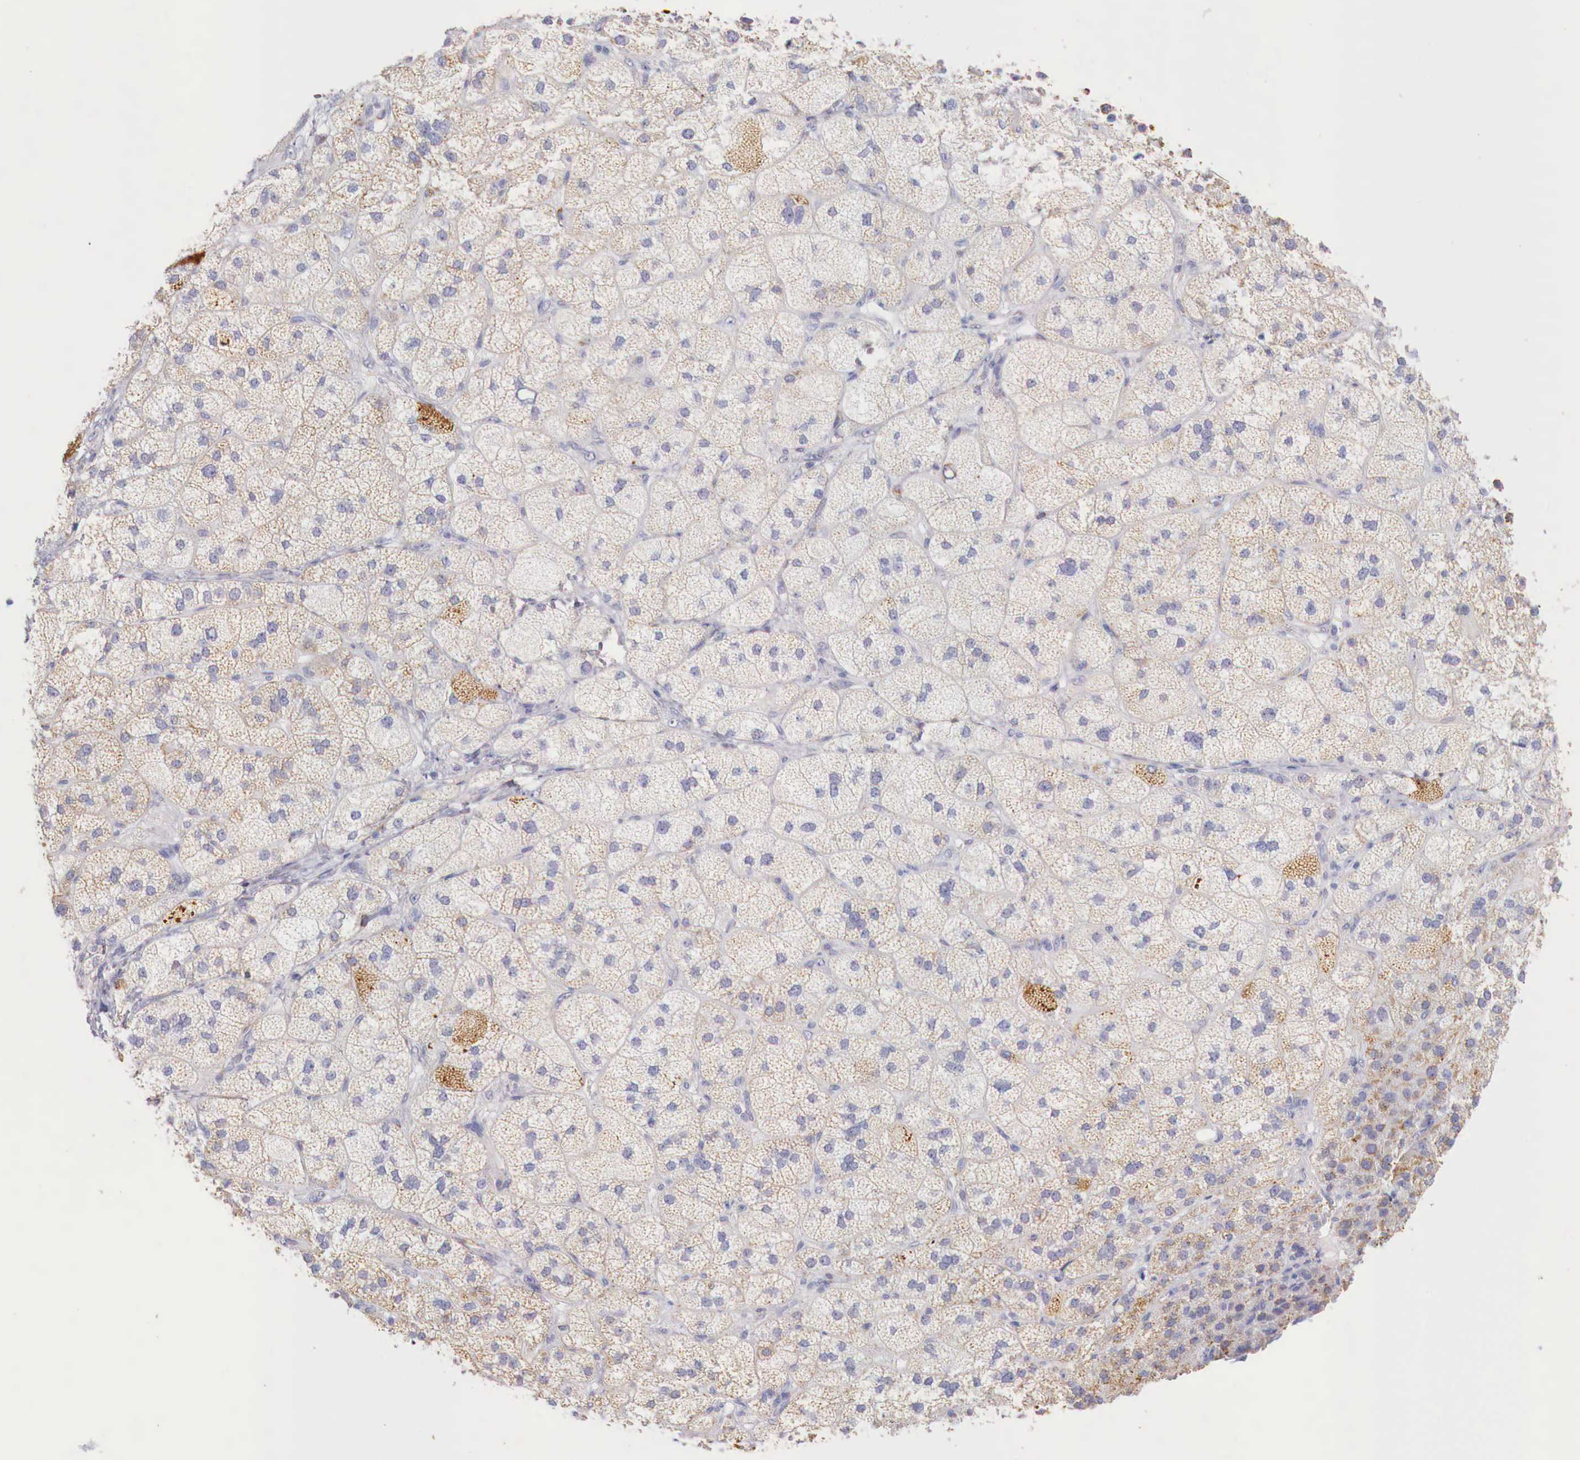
{"staining": {"intensity": "moderate", "quantity": ">75%", "location": "cytoplasmic/membranous"}, "tissue": "adrenal gland", "cell_type": "Glandular cells", "image_type": "normal", "snomed": [{"axis": "morphology", "description": "Normal tissue, NOS"}, {"axis": "topography", "description": "Adrenal gland"}], "caption": "Glandular cells show moderate cytoplasmic/membranous staining in about >75% of cells in unremarkable adrenal gland. (brown staining indicates protein expression, while blue staining denotes nuclei).", "gene": "IDH3G", "patient": {"sex": "female", "age": 60}}